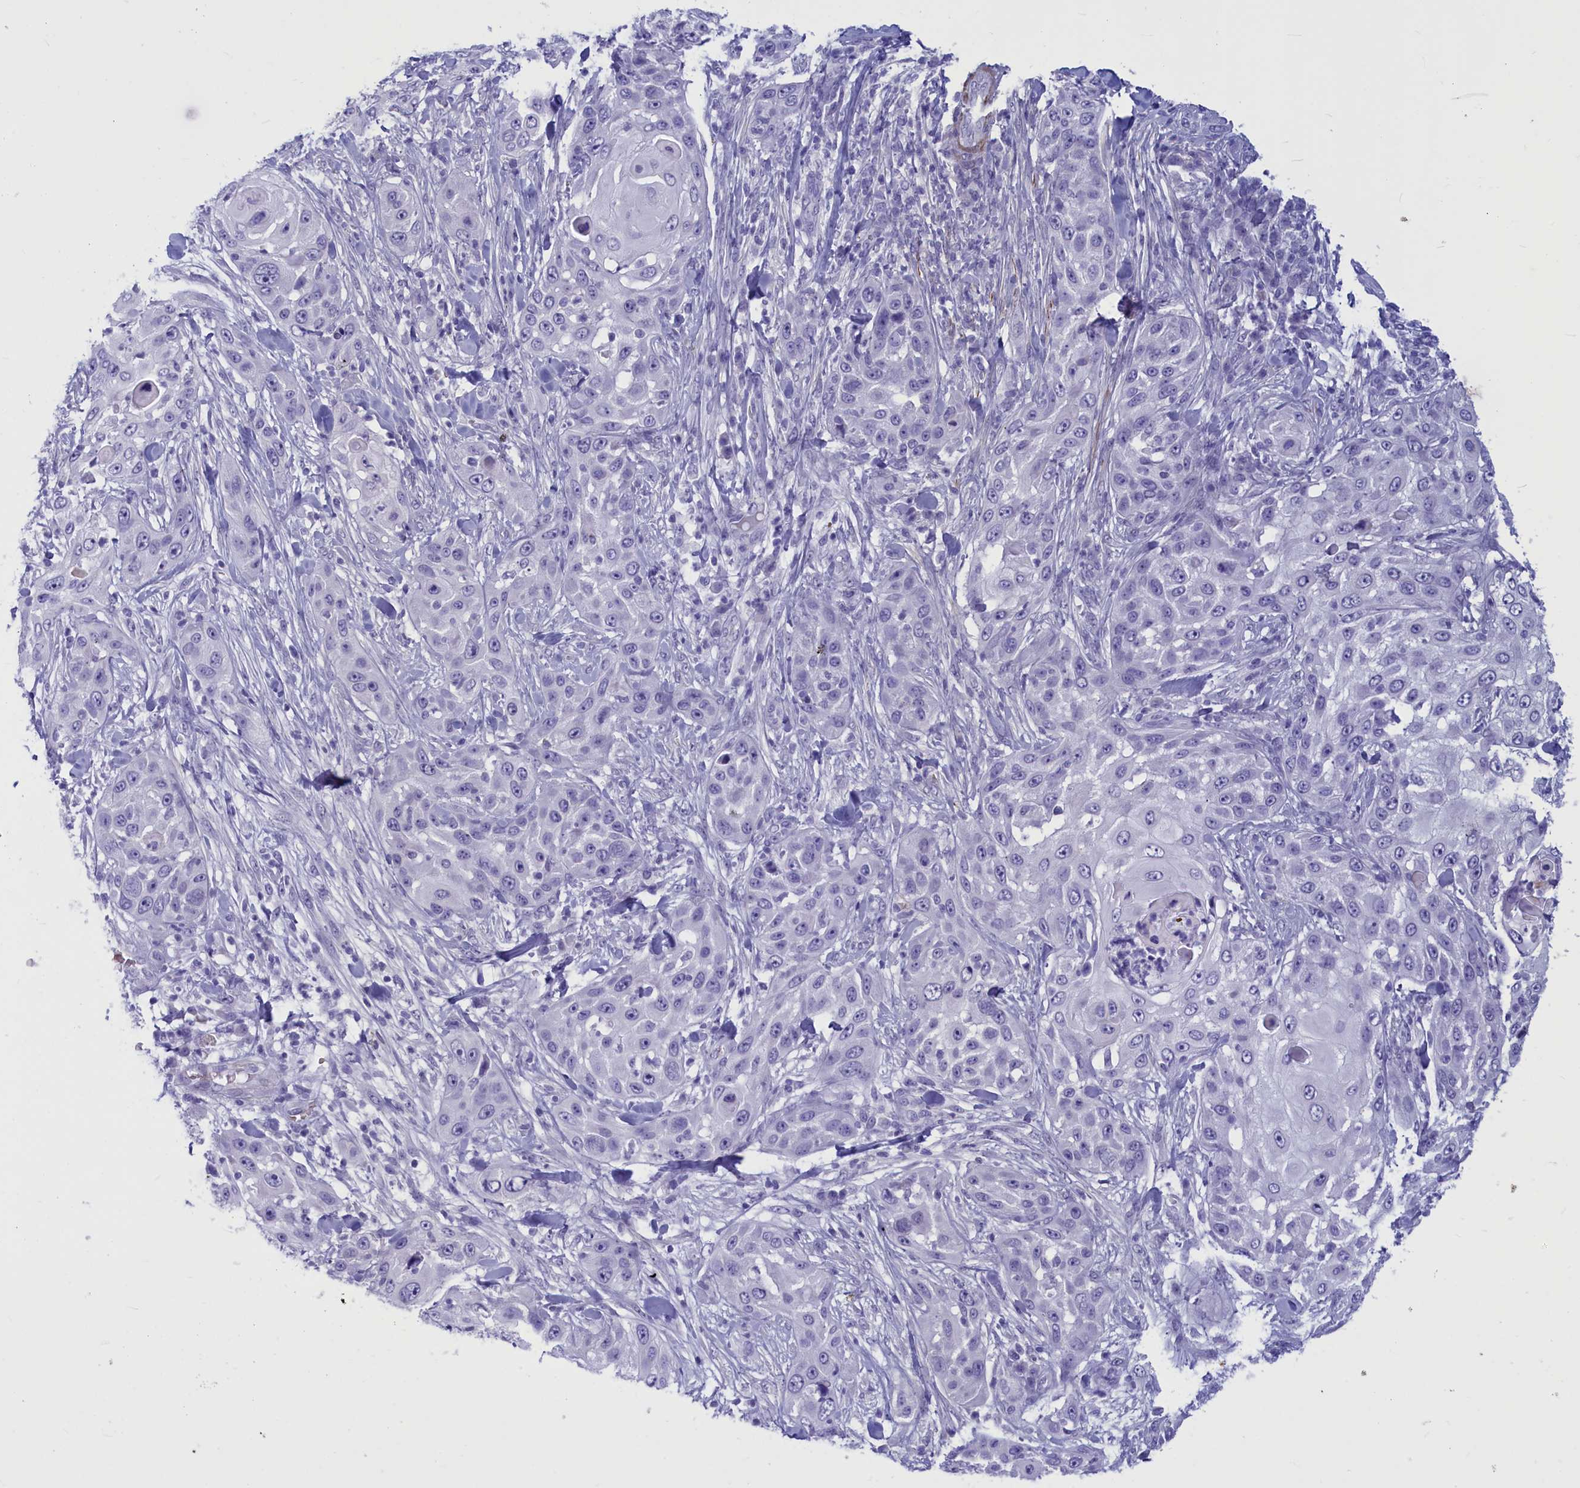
{"staining": {"intensity": "negative", "quantity": "none", "location": "none"}, "tissue": "skin cancer", "cell_type": "Tumor cells", "image_type": "cancer", "snomed": [{"axis": "morphology", "description": "Squamous cell carcinoma, NOS"}, {"axis": "topography", "description": "Skin"}], "caption": "IHC of human skin cancer (squamous cell carcinoma) demonstrates no positivity in tumor cells.", "gene": "GAPDHS", "patient": {"sex": "female", "age": 44}}